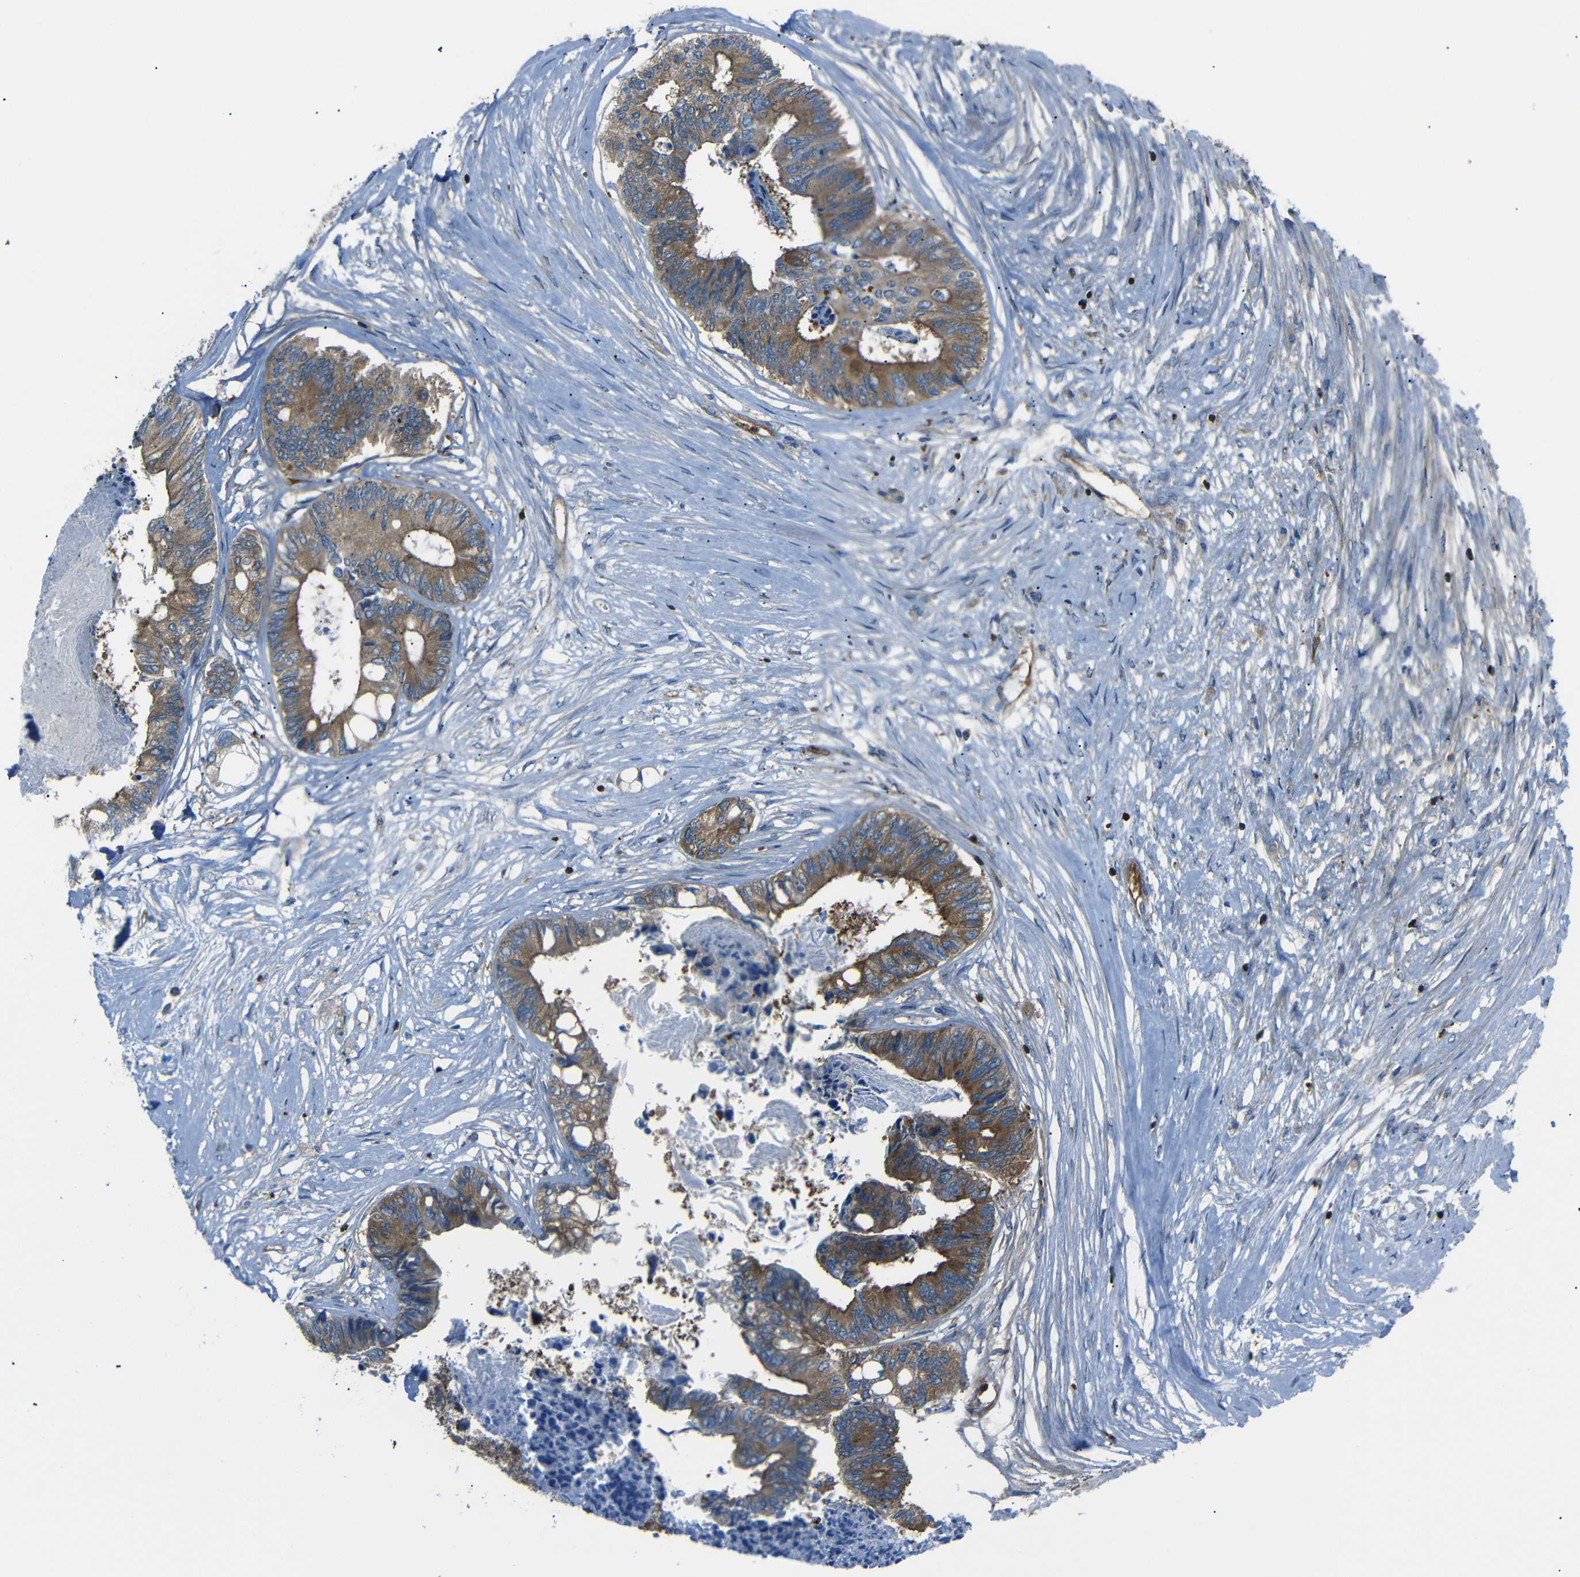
{"staining": {"intensity": "moderate", "quantity": ">75%", "location": "cytoplasmic/membranous"}, "tissue": "colorectal cancer", "cell_type": "Tumor cells", "image_type": "cancer", "snomed": [{"axis": "morphology", "description": "Adenocarcinoma, NOS"}, {"axis": "topography", "description": "Rectum"}], "caption": "The histopathology image shows staining of adenocarcinoma (colorectal), revealing moderate cytoplasmic/membranous protein expression (brown color) within tumor cells. The protein is stained brown, and the nuclei are stained in blue (DAB (3,3'-diaminobenzidine) IHC with brightfield microscopy, high magnification).", "gene": "ARHGEF1", "patient": {"sex": "male", "age": 63}}